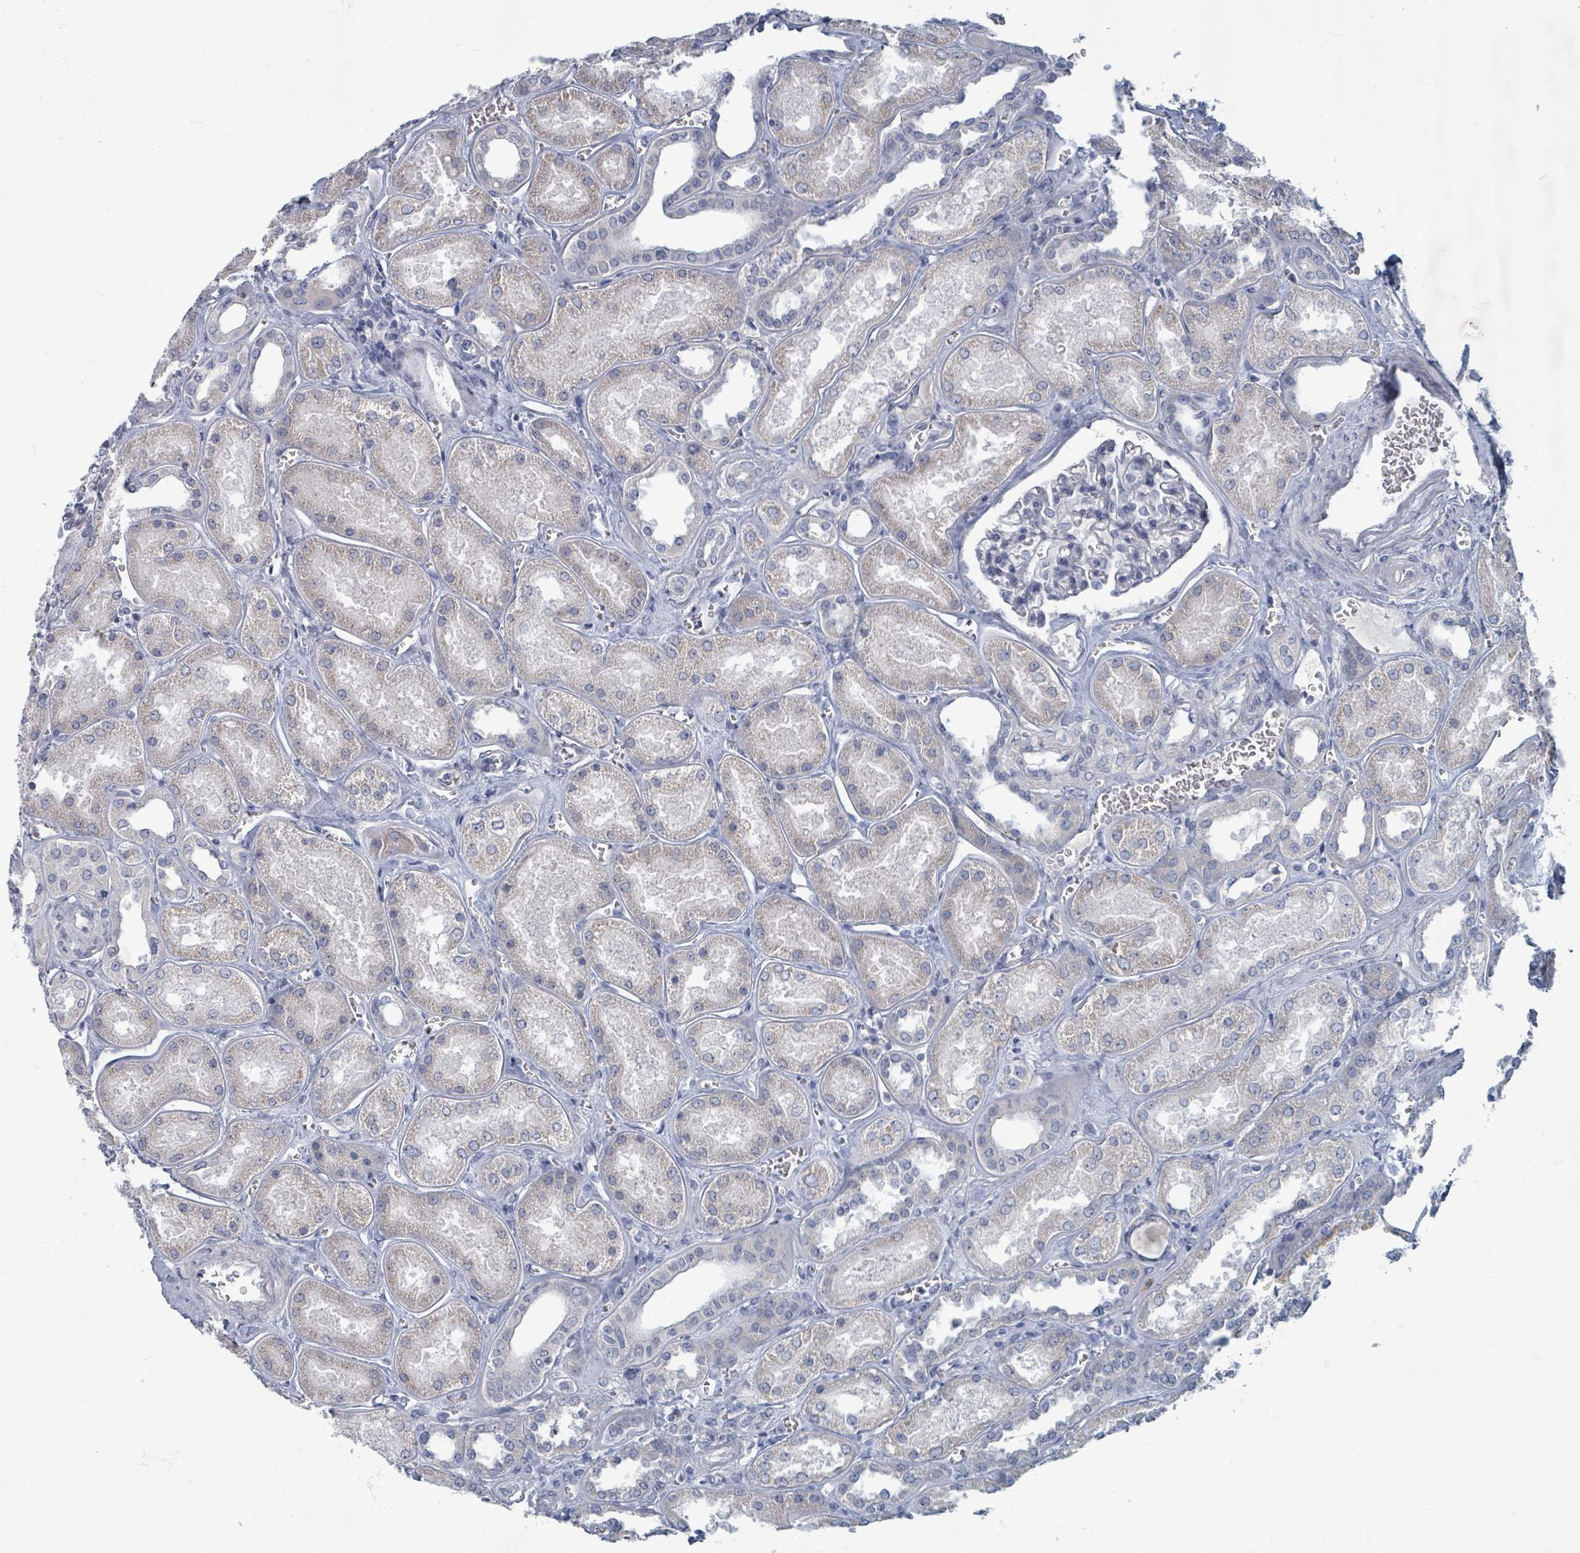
{"staining": {"intensity": "negative", "quantity": "none", "location": "none"}, "tissue": "kidney", "cell_type": "Cells in glomeruli", "image_type": "normal", "snomed": [{"axis": "morphology", "description": "Normal tissue, NOS"}, {"axis": "morphology", "description": "Adenocarcinoma, NOS"}, {"axis": "topography", "description": "Kidney"}], "caption": "Immunohistochemical staining of unremarkable human kidney shows no significant staining in cells in glomeruli.", "gene": "WNT11", "patient": {"sex": "female", "age": 68}}